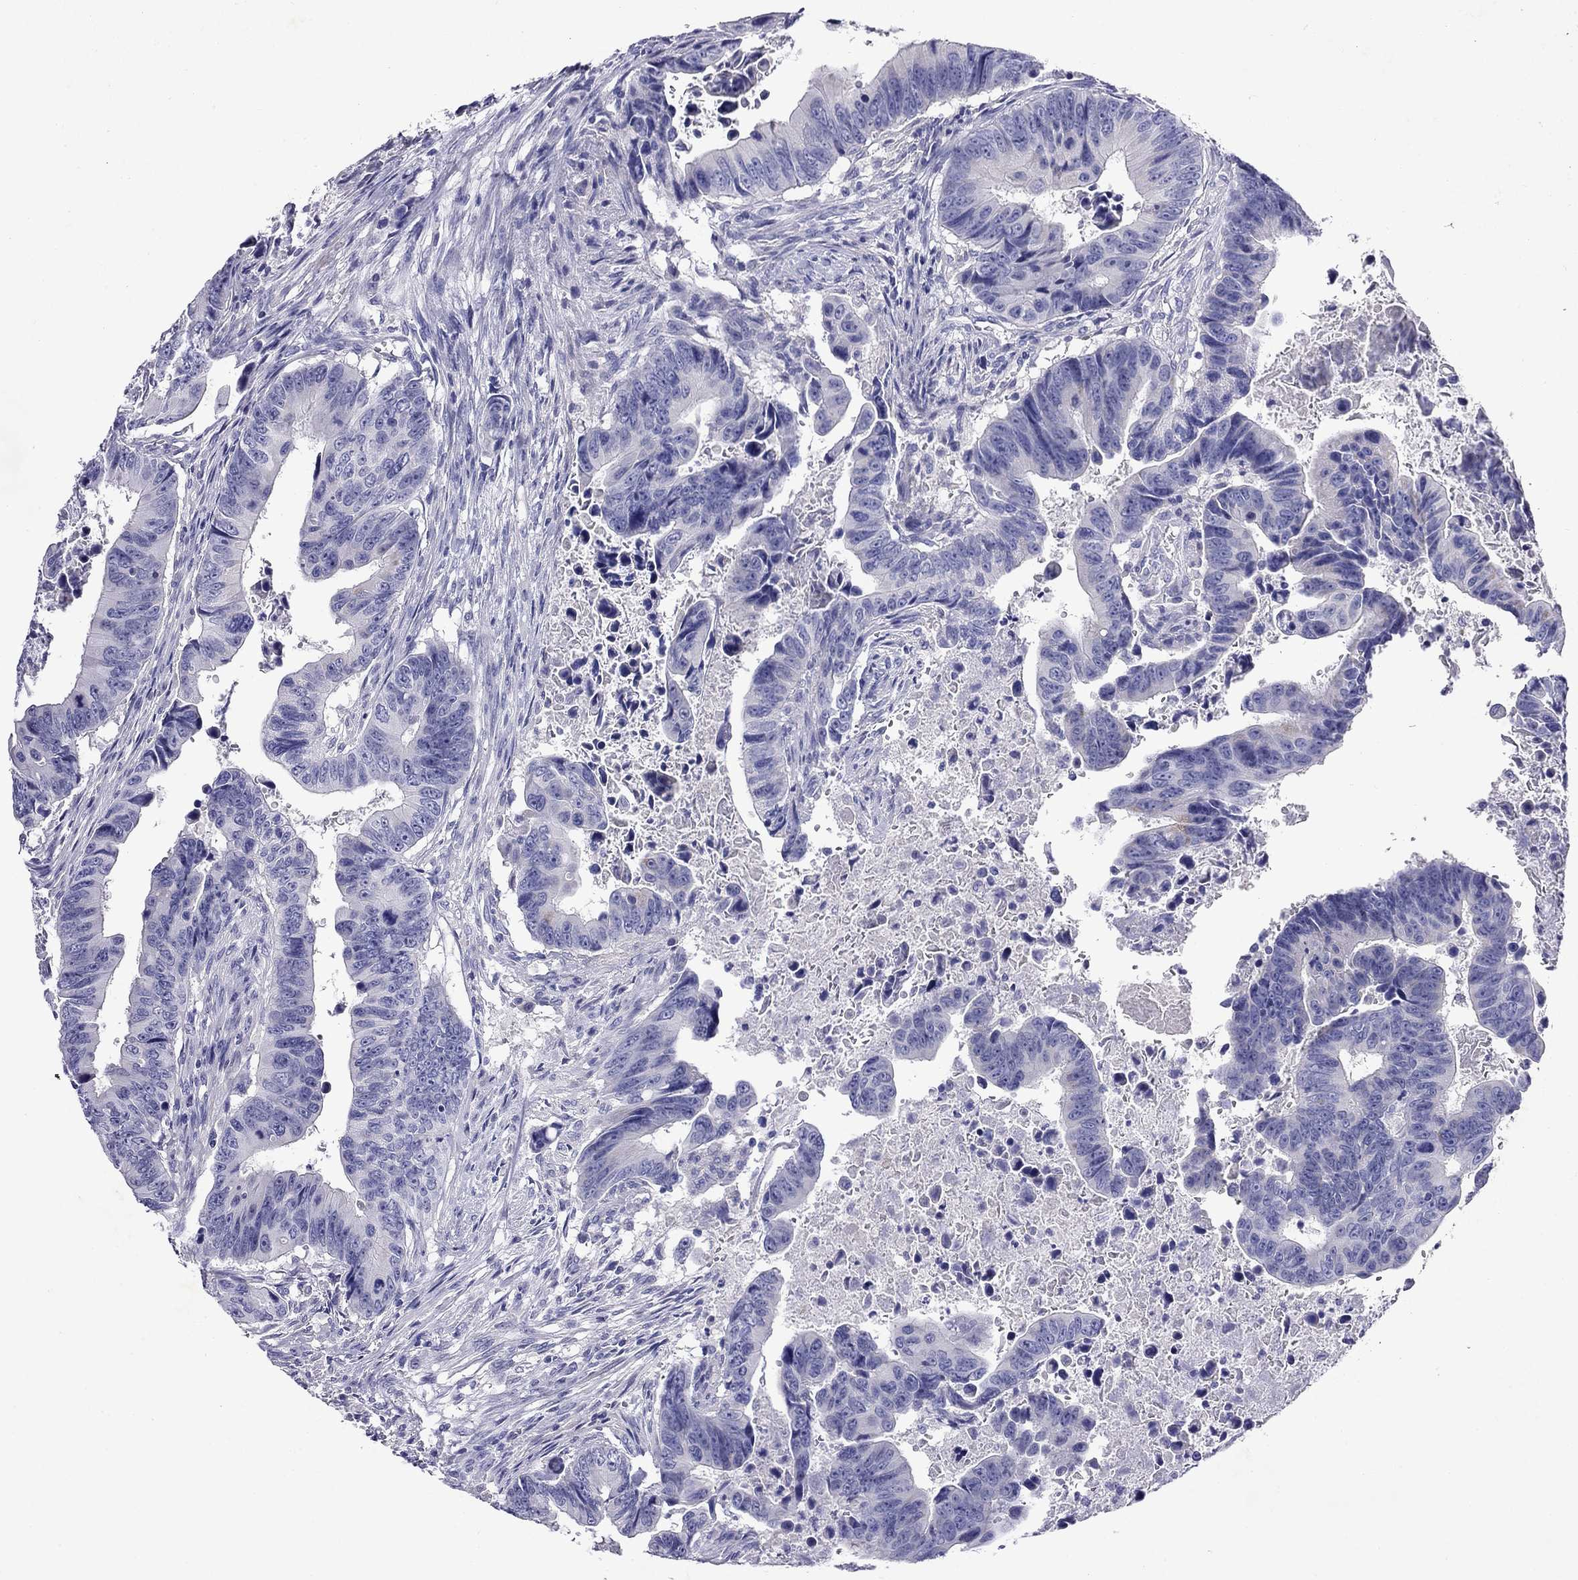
{"staining": {"intensity": "negative", "quantity": "none", "location": "none"}, "tissue": "colorectal cancer", "cell_type": "Tumor cells", "image_type": "cancer", "snomed": [{"axis": "morphology", "description": "Adenocarcinoma, NOS"}, {"axis": "topography", "description": "Colon"}], "caption": "Immunohistochemistry micrograph of adenocarcinoma (colorectal) stained for a protein (brown), which reveals no positivity in tumor cells. (Brightfield microscopy of DAB (3,3'-diaminobenzidine) immunohistochemistry (IHC) at high magnification).", "gene": "GNAT3", "patient": {"sex": "female", "age": 87}}